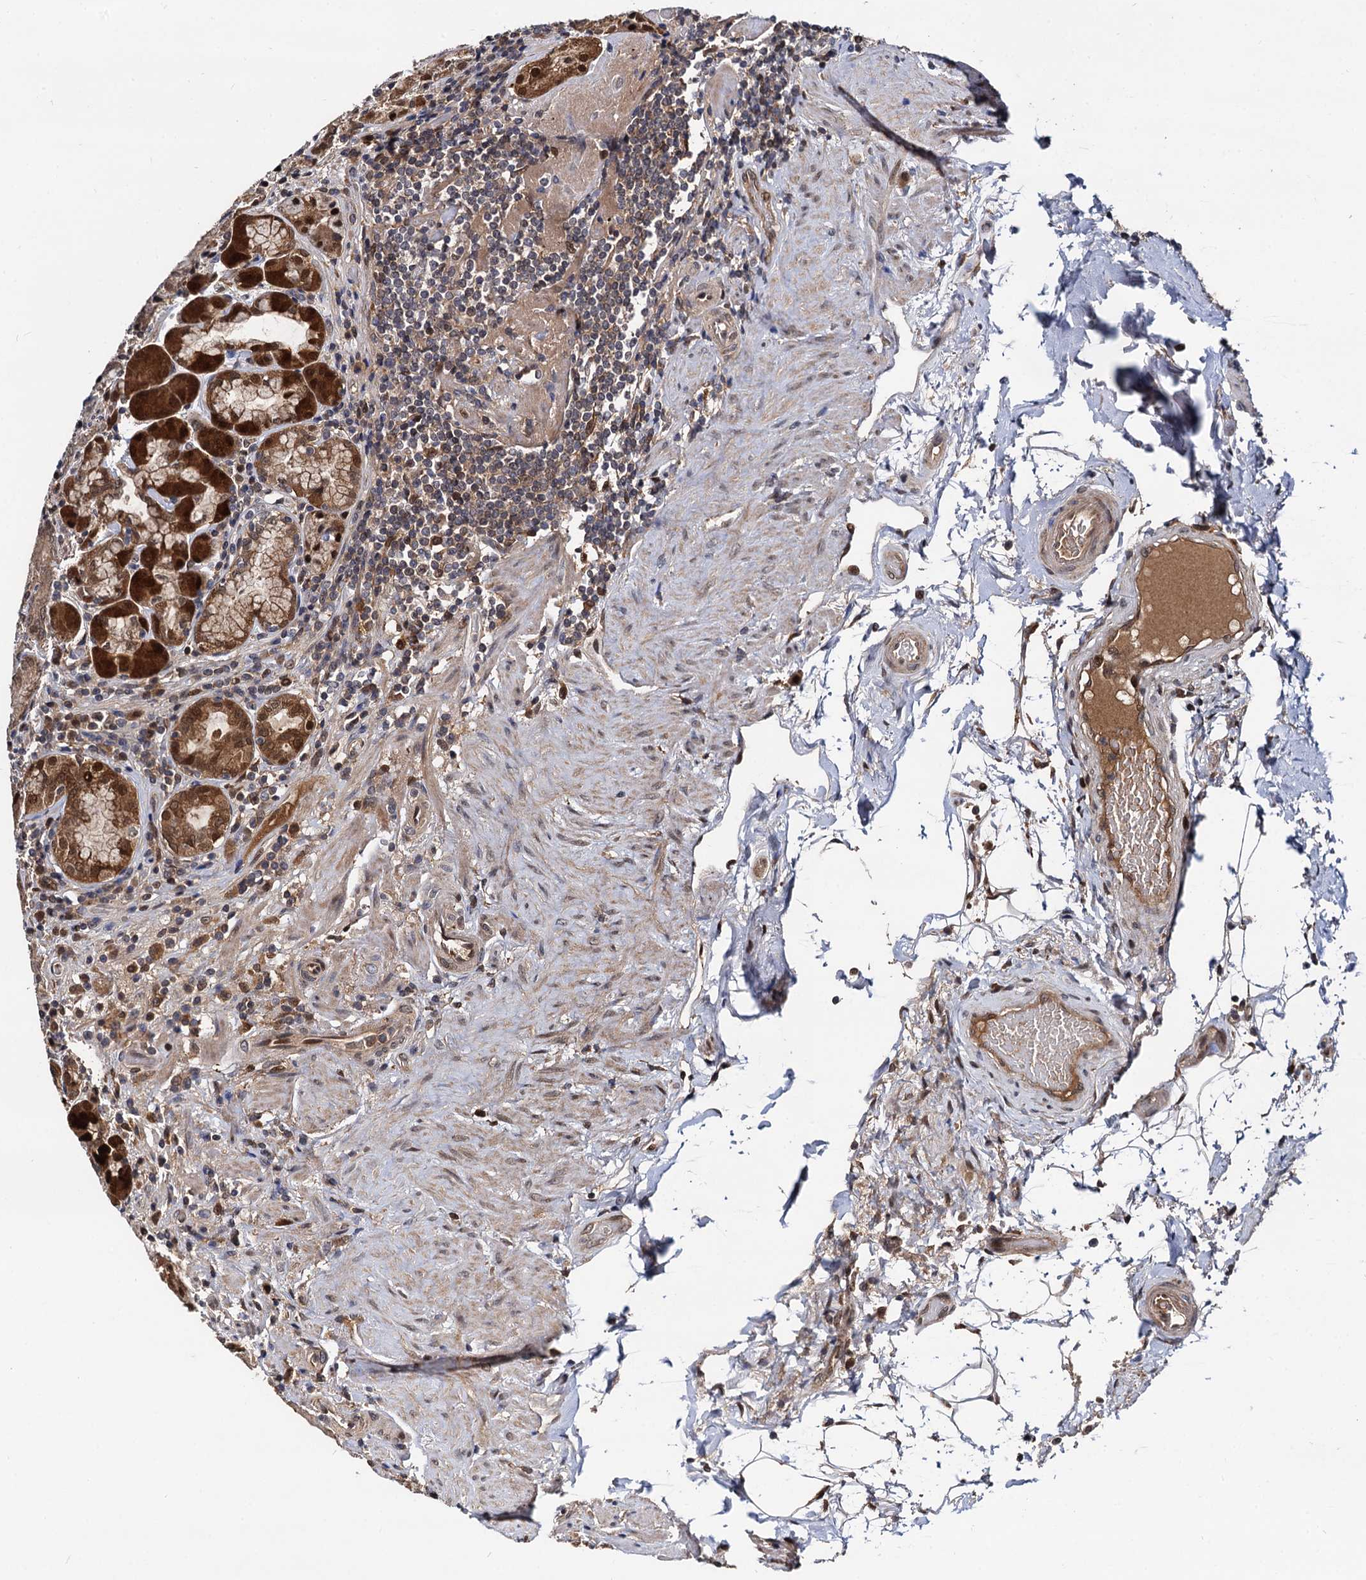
{"staining": {"intensity": "strong", "quantity": ">75%", "location": "cytoplasmic/membranous,nuclear"}, "tissue": "stomach", "cell_type": "Glandular cells", "image_type": "normal", "snomed": [{"axis": "morphology", "description": "Normal tissue, NOS"}, {"axis": "topography", "description": "Stomach, upper"}, {"axis": "topography", "description": "Stomach, lower"}], "caption": "This photomicrograph shows IHC staining of benign human stomach, with high strong cytoplasmic/membranous,nuclear positivity in approximately >75% of glandular cells.", "gene": "SELENOP", "patient": {"sex": "female", "age": 76}}